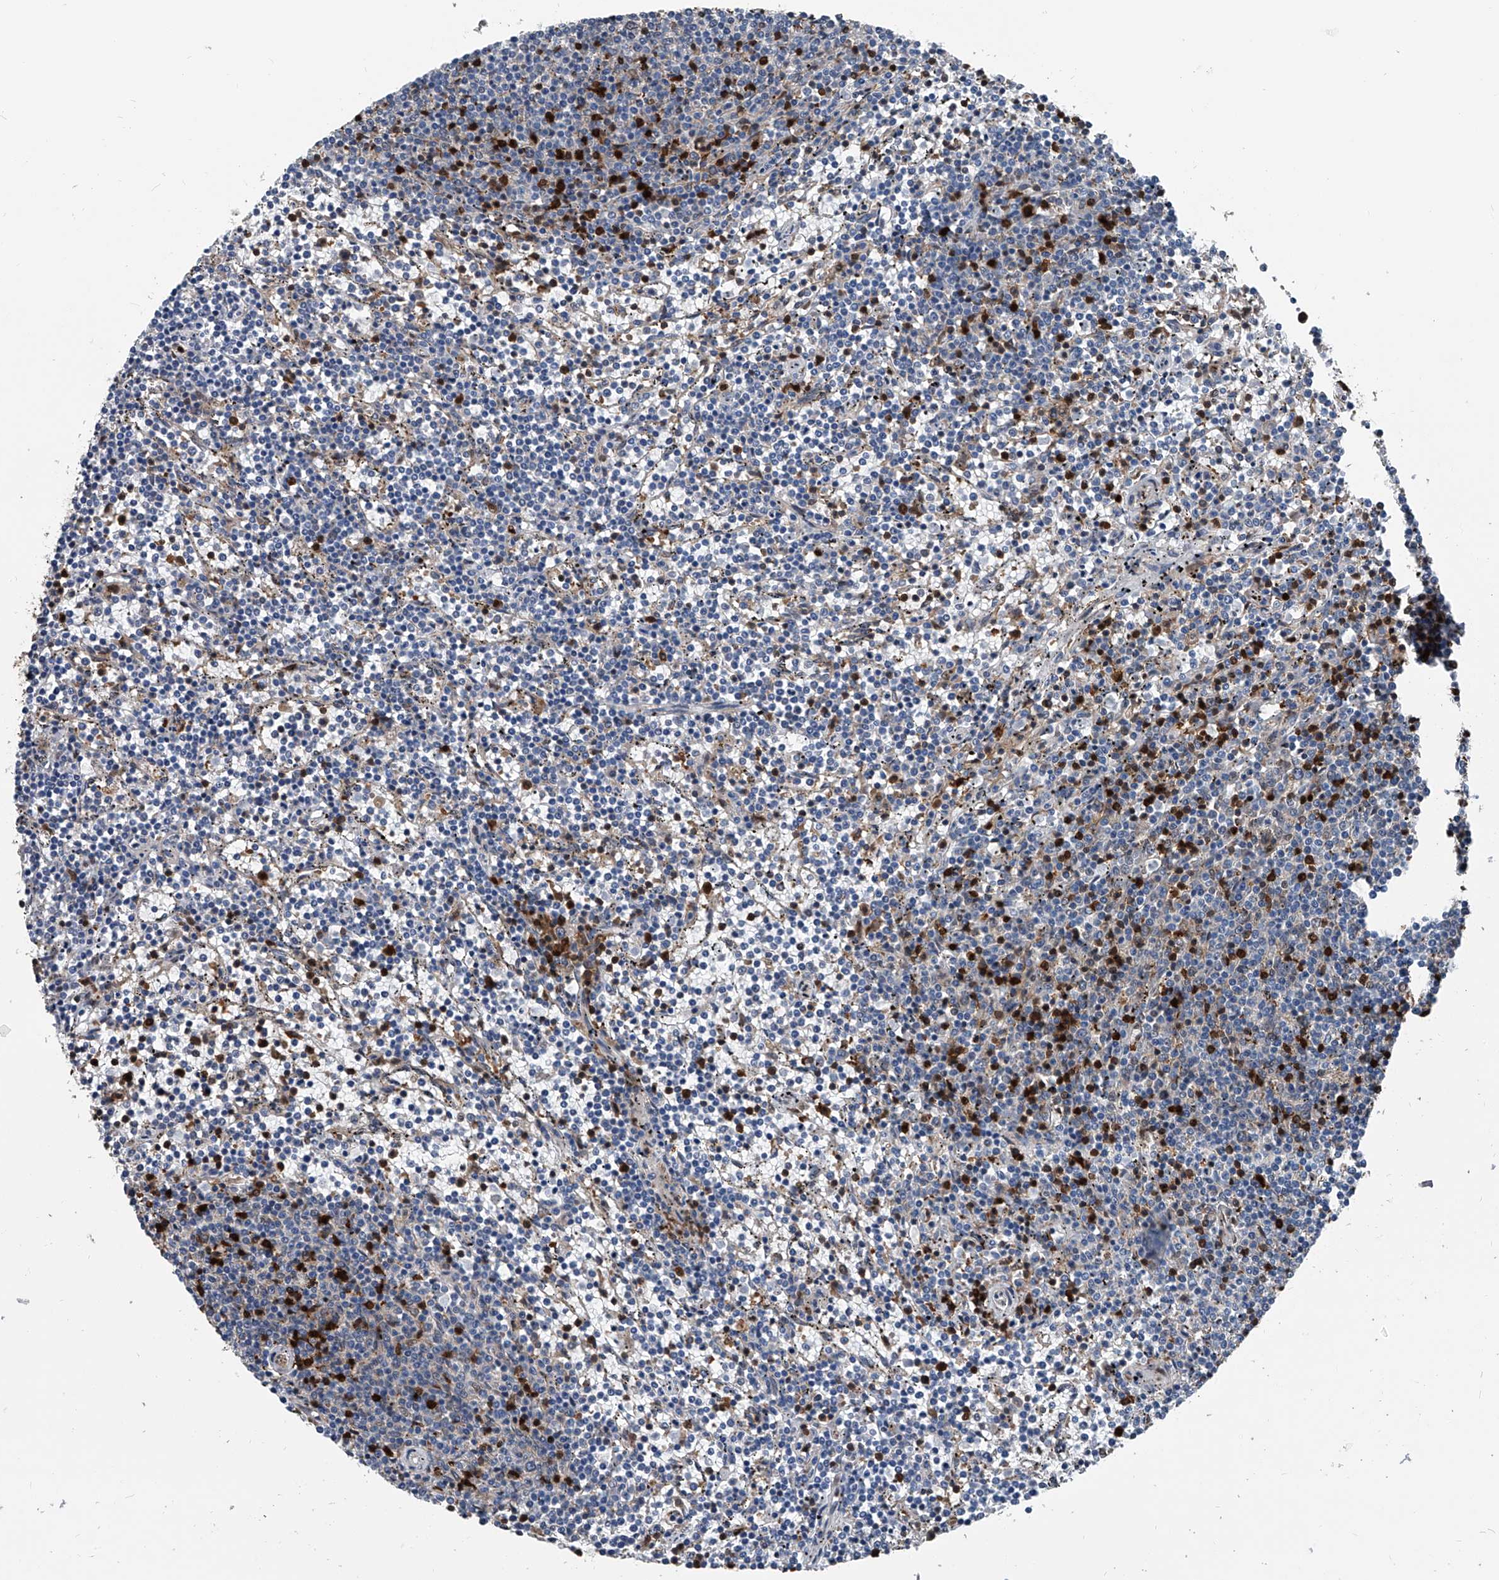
{"staining": {"intensity": "negative", "quantity": "none", "location": "none"}, "tissue": "lymphoma", "cell_type": "Tumor cells", "image_type": "cancer", "snomed": [{"axis": "morphology", "description": "Malignant lymphoma, non-Hodgkin's type, Low grade"}, {"axis": "topography", "description": "Spleen"}], "caption": "This is an immunohistochemistry image of low-grade malignant lymphoma, non-Hodgkin's type. There is no expression in tumor cells.", "gene": "FKBP5", "patient": {"sex": "female", "age": 50}}